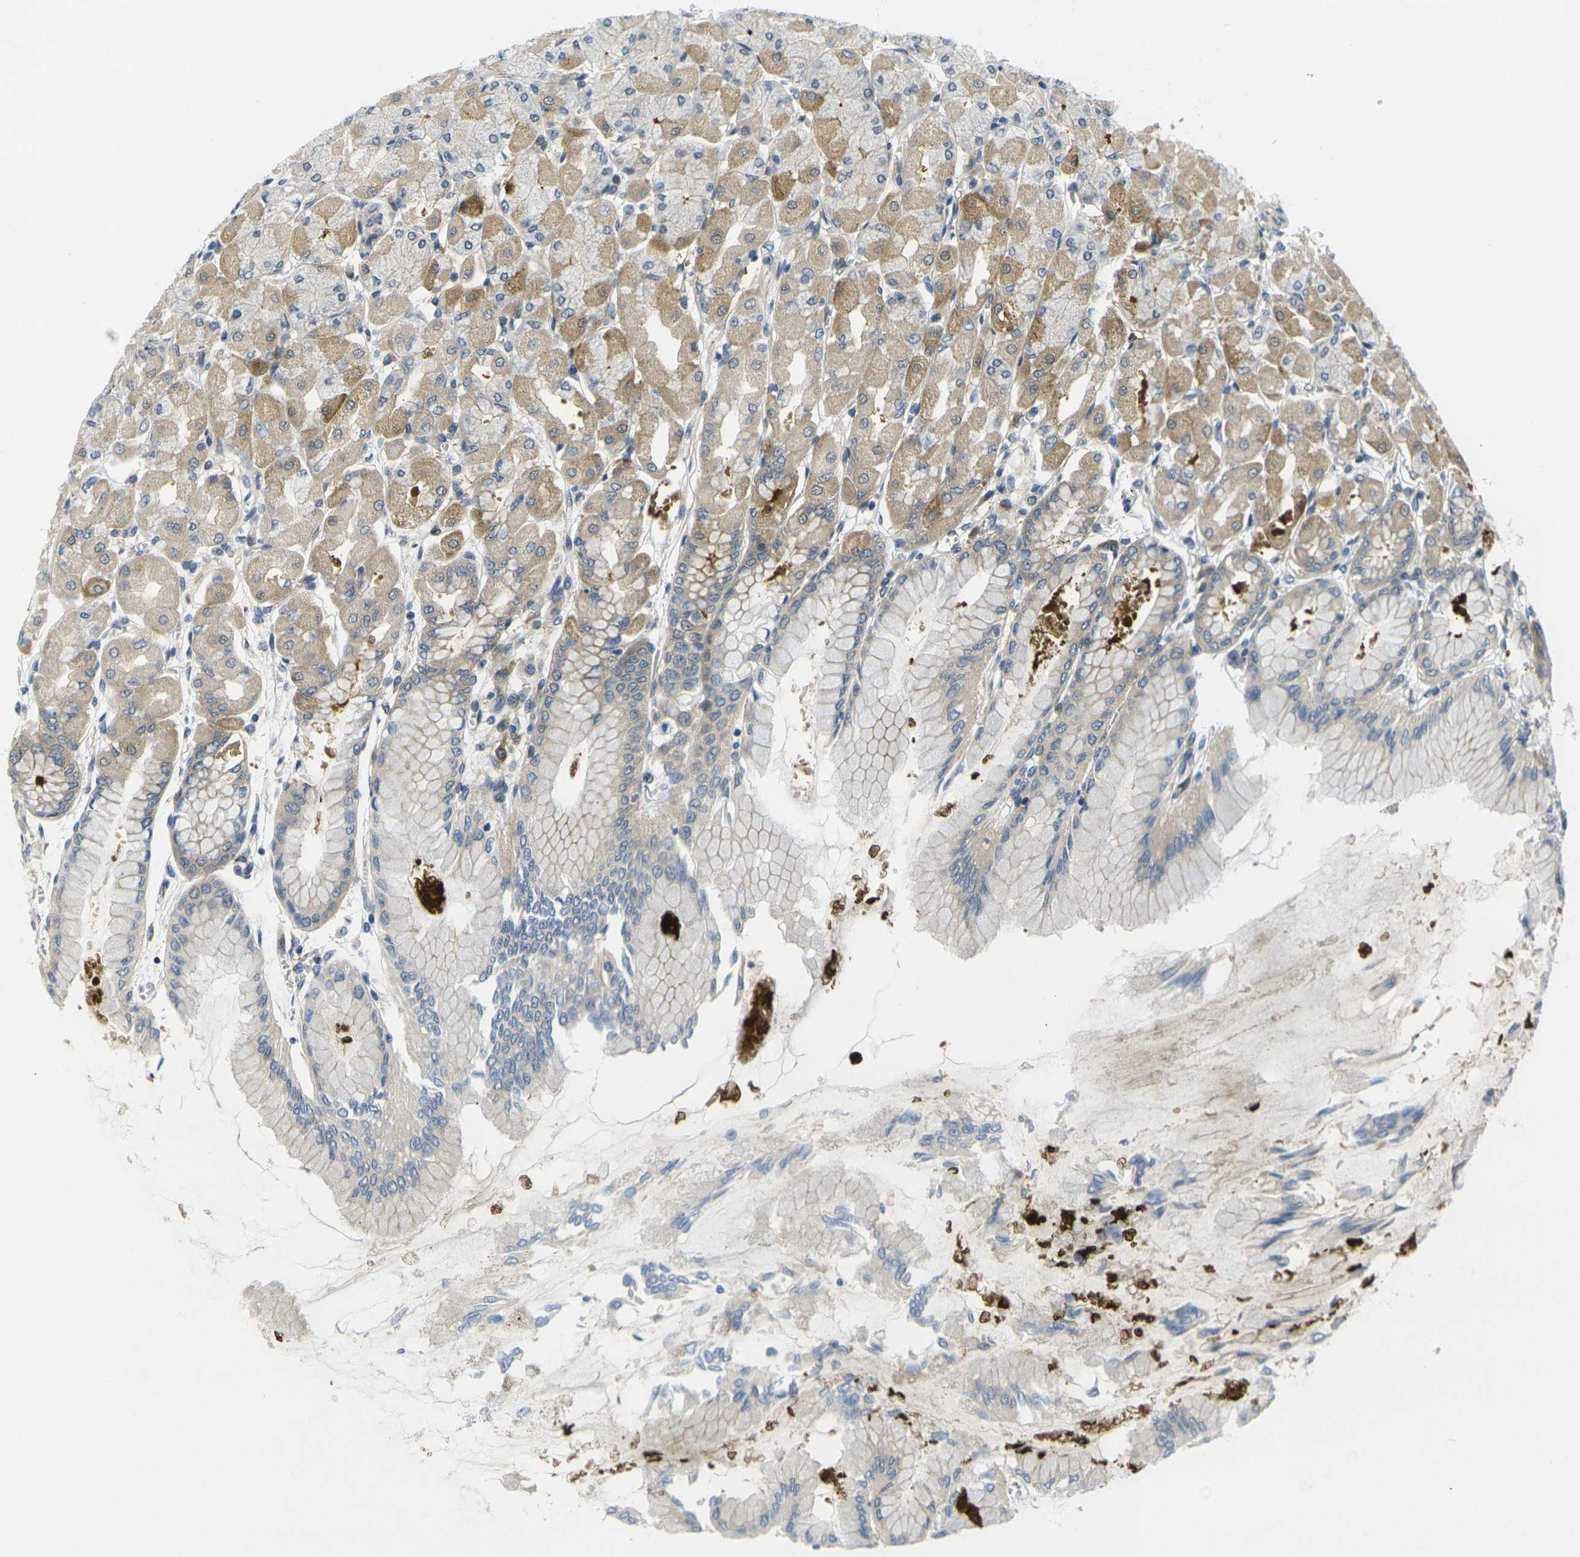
{"staining": {"intensity": "weak", "quantity": "25%-75%", "location": "cytoplasmic/membranous"}, "tissue": "stomach", "cell_type": "Glandular cells", "image_type": "normal", "snomed": [{"axis": "morphology", "description": "Normal tissue, NOS"}, {"axis": "topography", "description": "Stomach, upper"}], "caption": "Immunohistochemistry of unremarkable human stomach demonstrates low levels of weak cytoplasmic/membranous positivity in about 25%-75% of glandular cells.", "gene": "ROBO2", "patient": {"sex": "female", "age": 56}}